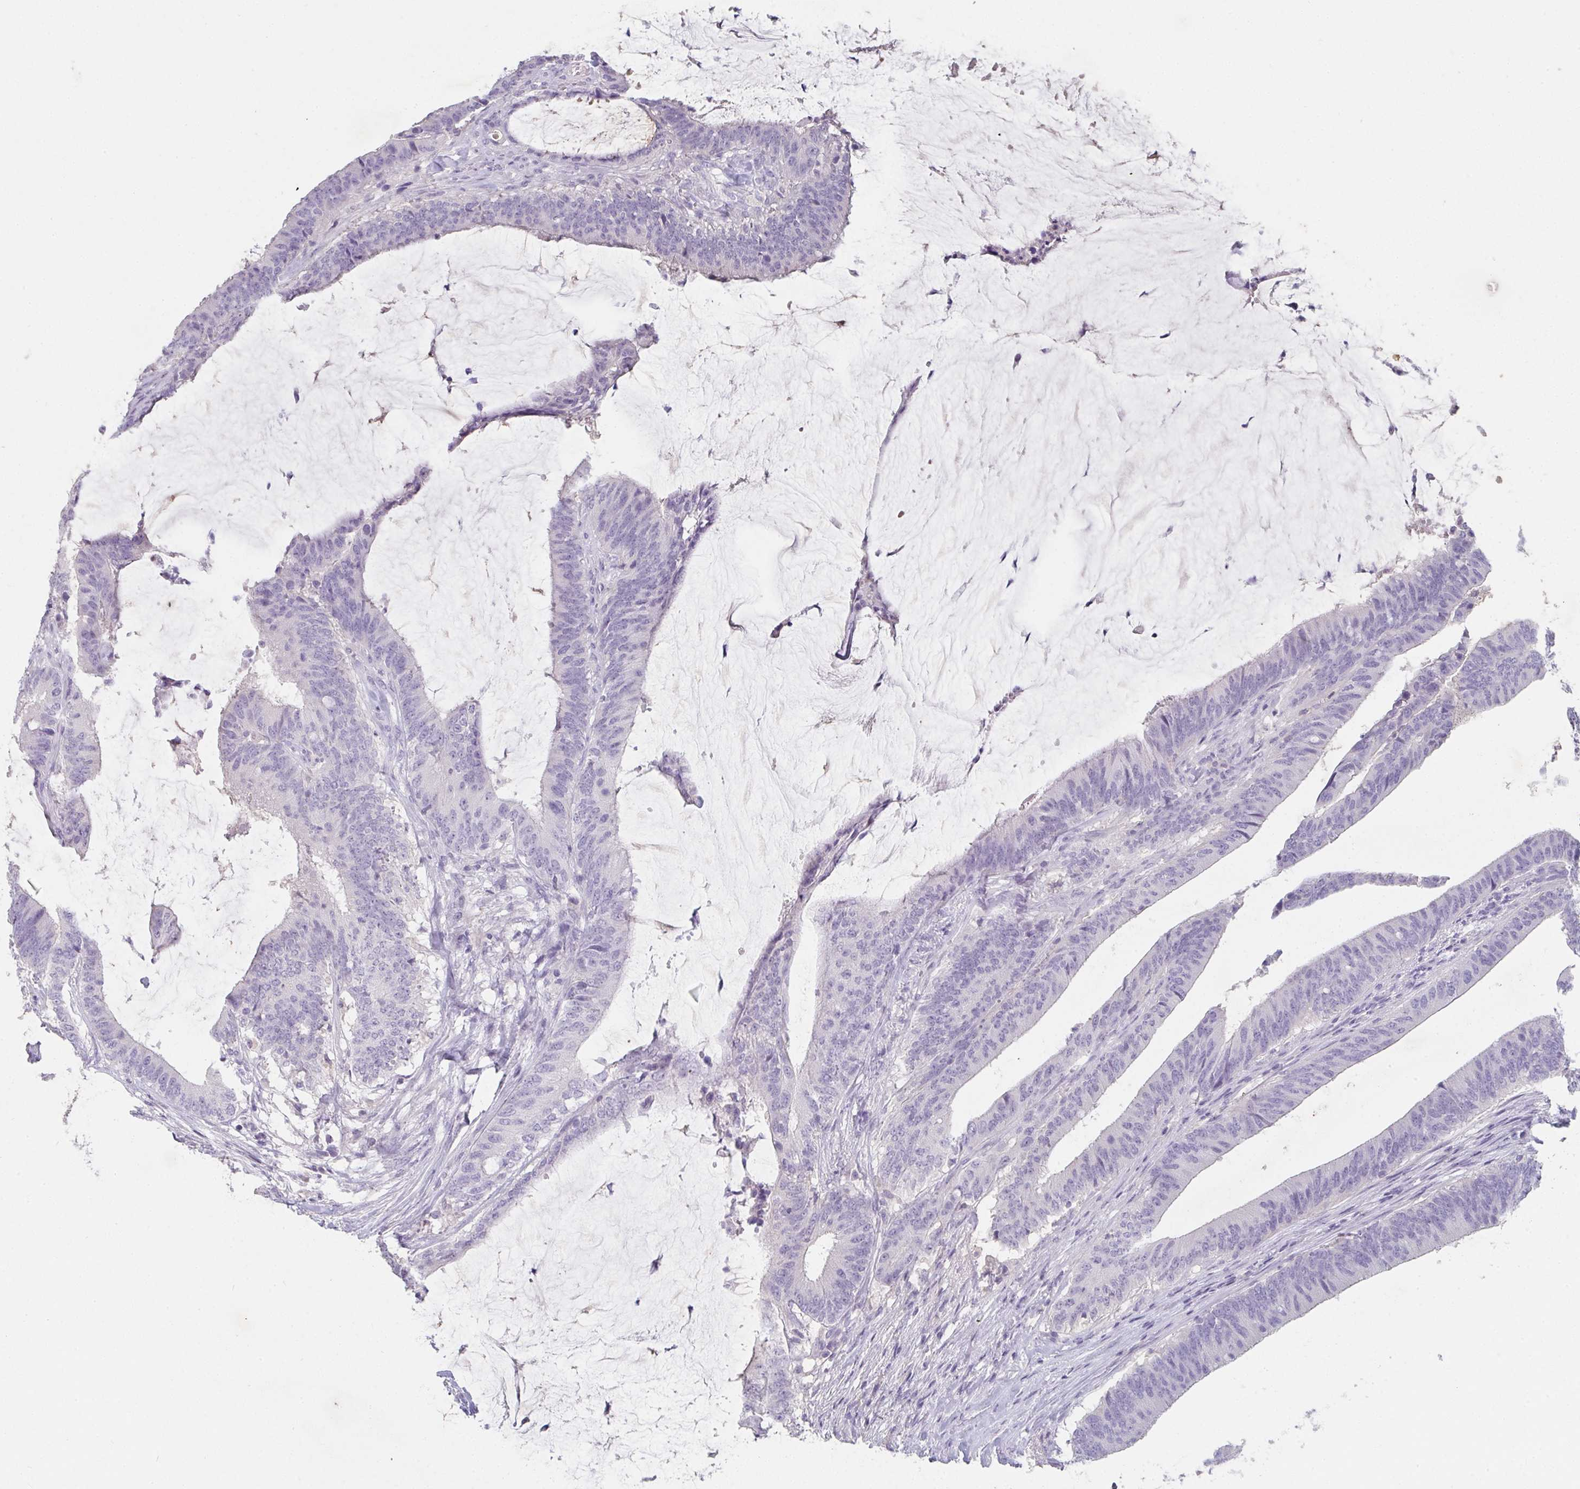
{"staining": {"intensity": "negative", "quantity": "none", "location": "none"}, "tissue": "colorectal cancer", "cell_type": "Tumor cells", "image_type": "cancer", "snomed": [{"axis": "morphology", "description": "Adenocarcinoma, NOS"}, {"axis": "topography", "description": "Colon"}], "caption": "Histopathology image shows no protein staining in tumor cells of colorectal cancer tissue.", "gene": "C1QTNF8", "patient": {"sex": "female", "age": 43}}